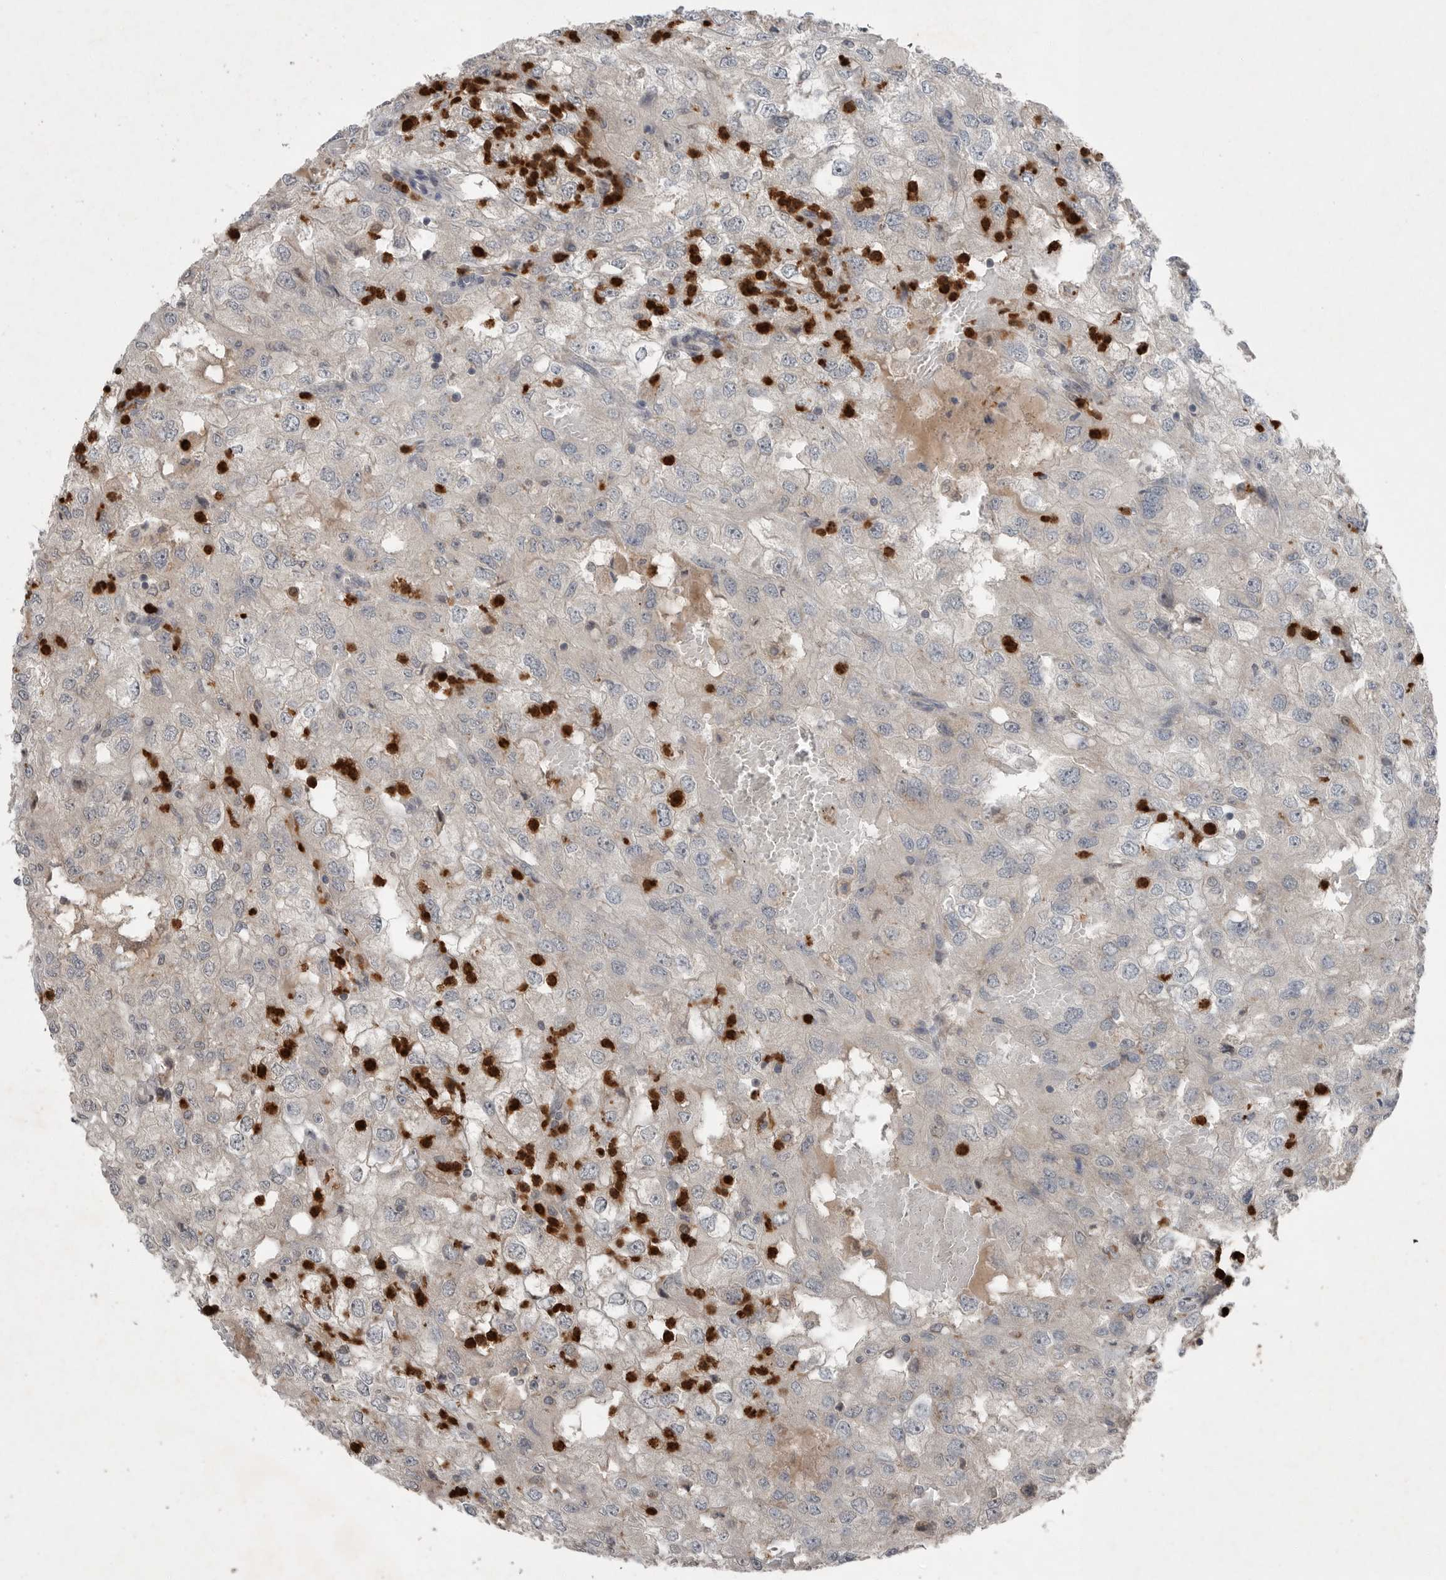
{"staining": {"intensity": "negative", "quantity": "none", "location": "none"}, "tissue": "renal cancer", "cell_type": "Tumor cells", "image_type": "cancer", "snomed": [{"axis": "morphology", "description": "Adenocarcinoma, NOS"}, {"axis": "topography", "description": "Kidney"}], "caption": "Human renal adenocarcinoma stained for a protein using IHC displays no staining in tumor cells.", "gene": "SCP2", "patient": {"sex": "female", "age": 54}}